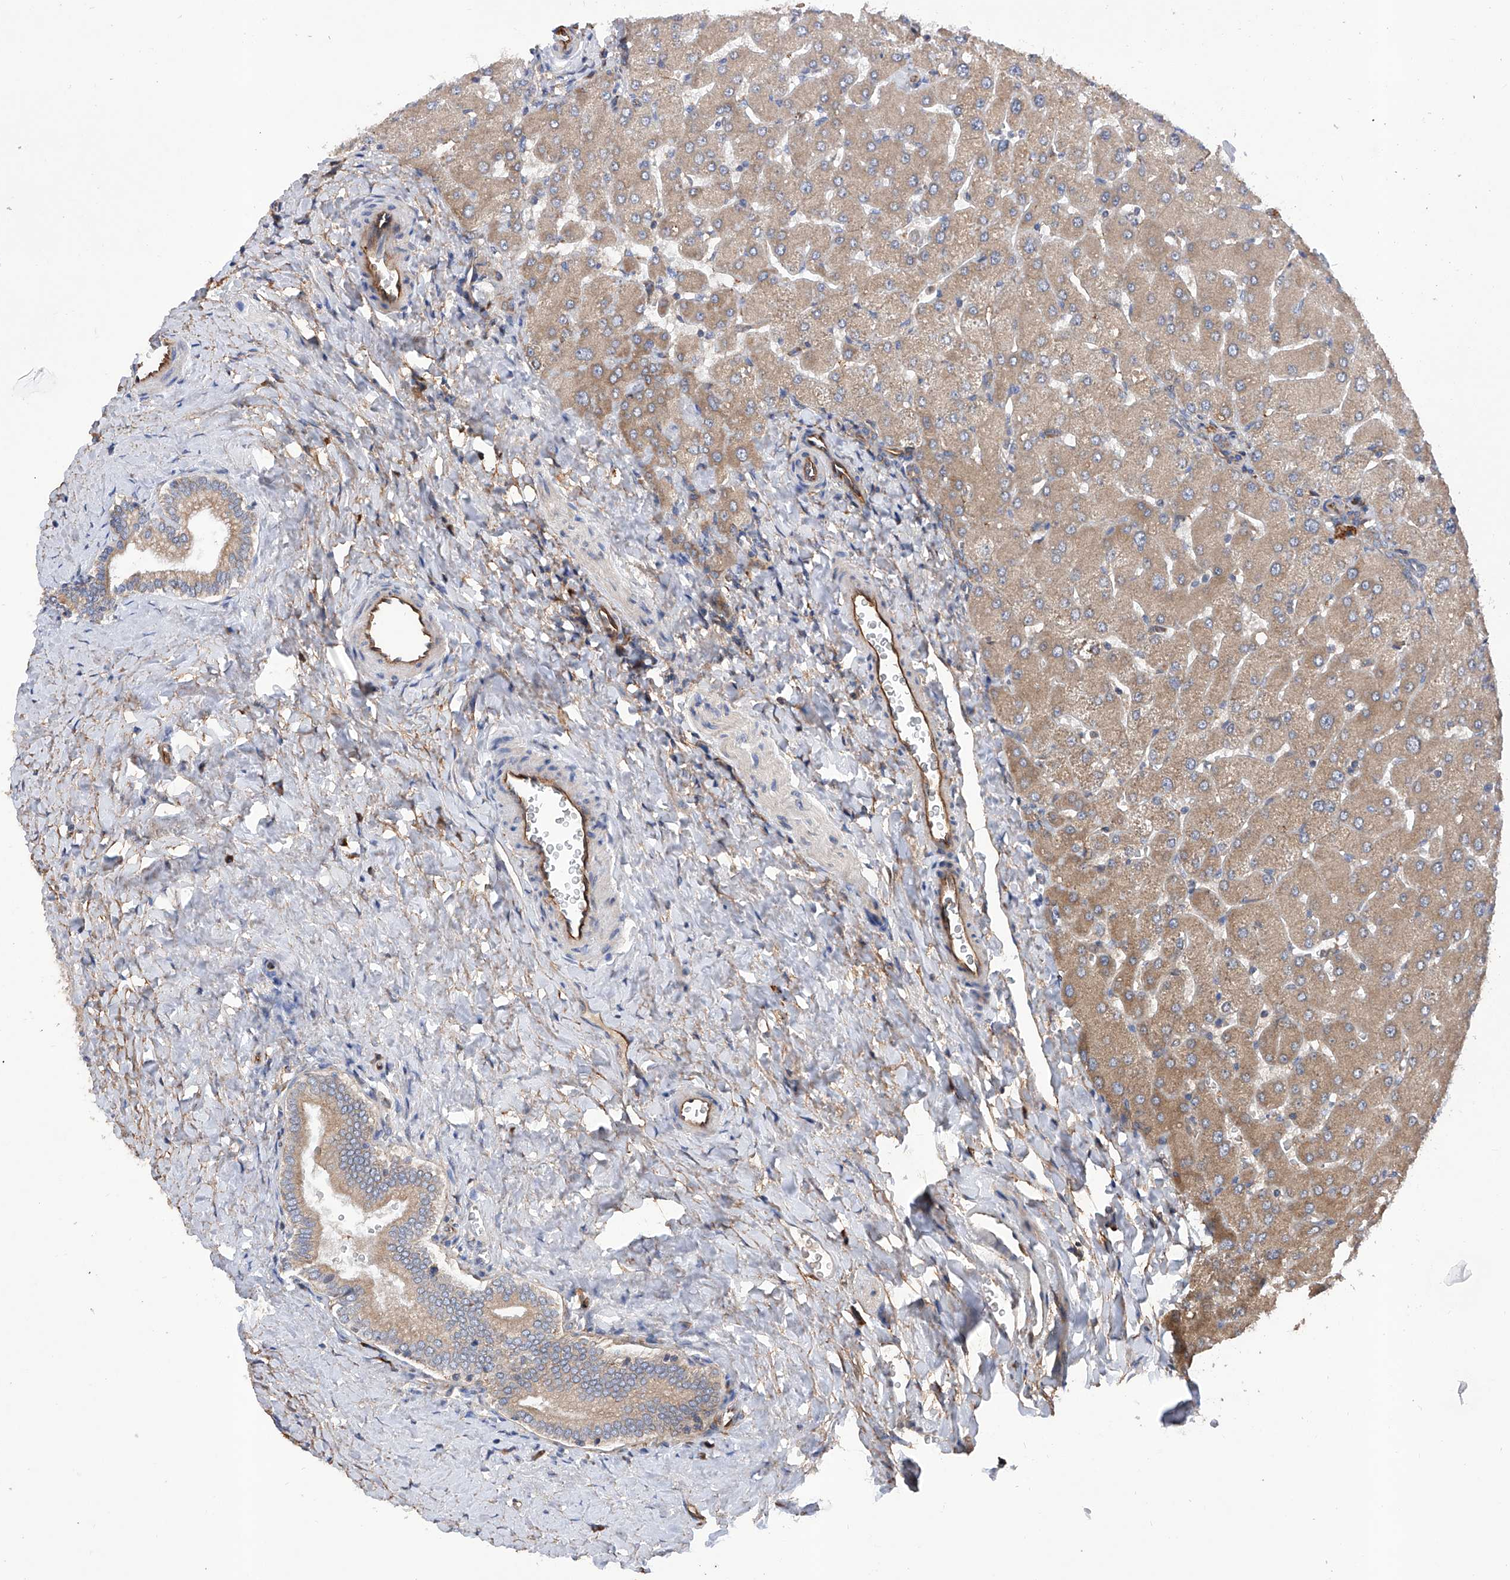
{"staining": {"intensity": "weak", "quantity": ">75%", "location": "cytoplasmic/membranous"}, "tissue": "liver", "cell_type": "Cholangiocytes", "image_type": "normal", "snomed": [{"axis": "morphology", "description": "Normal tissue, NOS"}, {"axis": "topography", "description": "Liver"}], "caption": "High-power microscopy captured an immunohistochemistry photomicrograph of benign liver, revealing weak cytoplasmic/membranous staining in about >75% of cholangiocytes.", "gene": "INPP5B", "patient": {"sex": "male", "age": 55}}